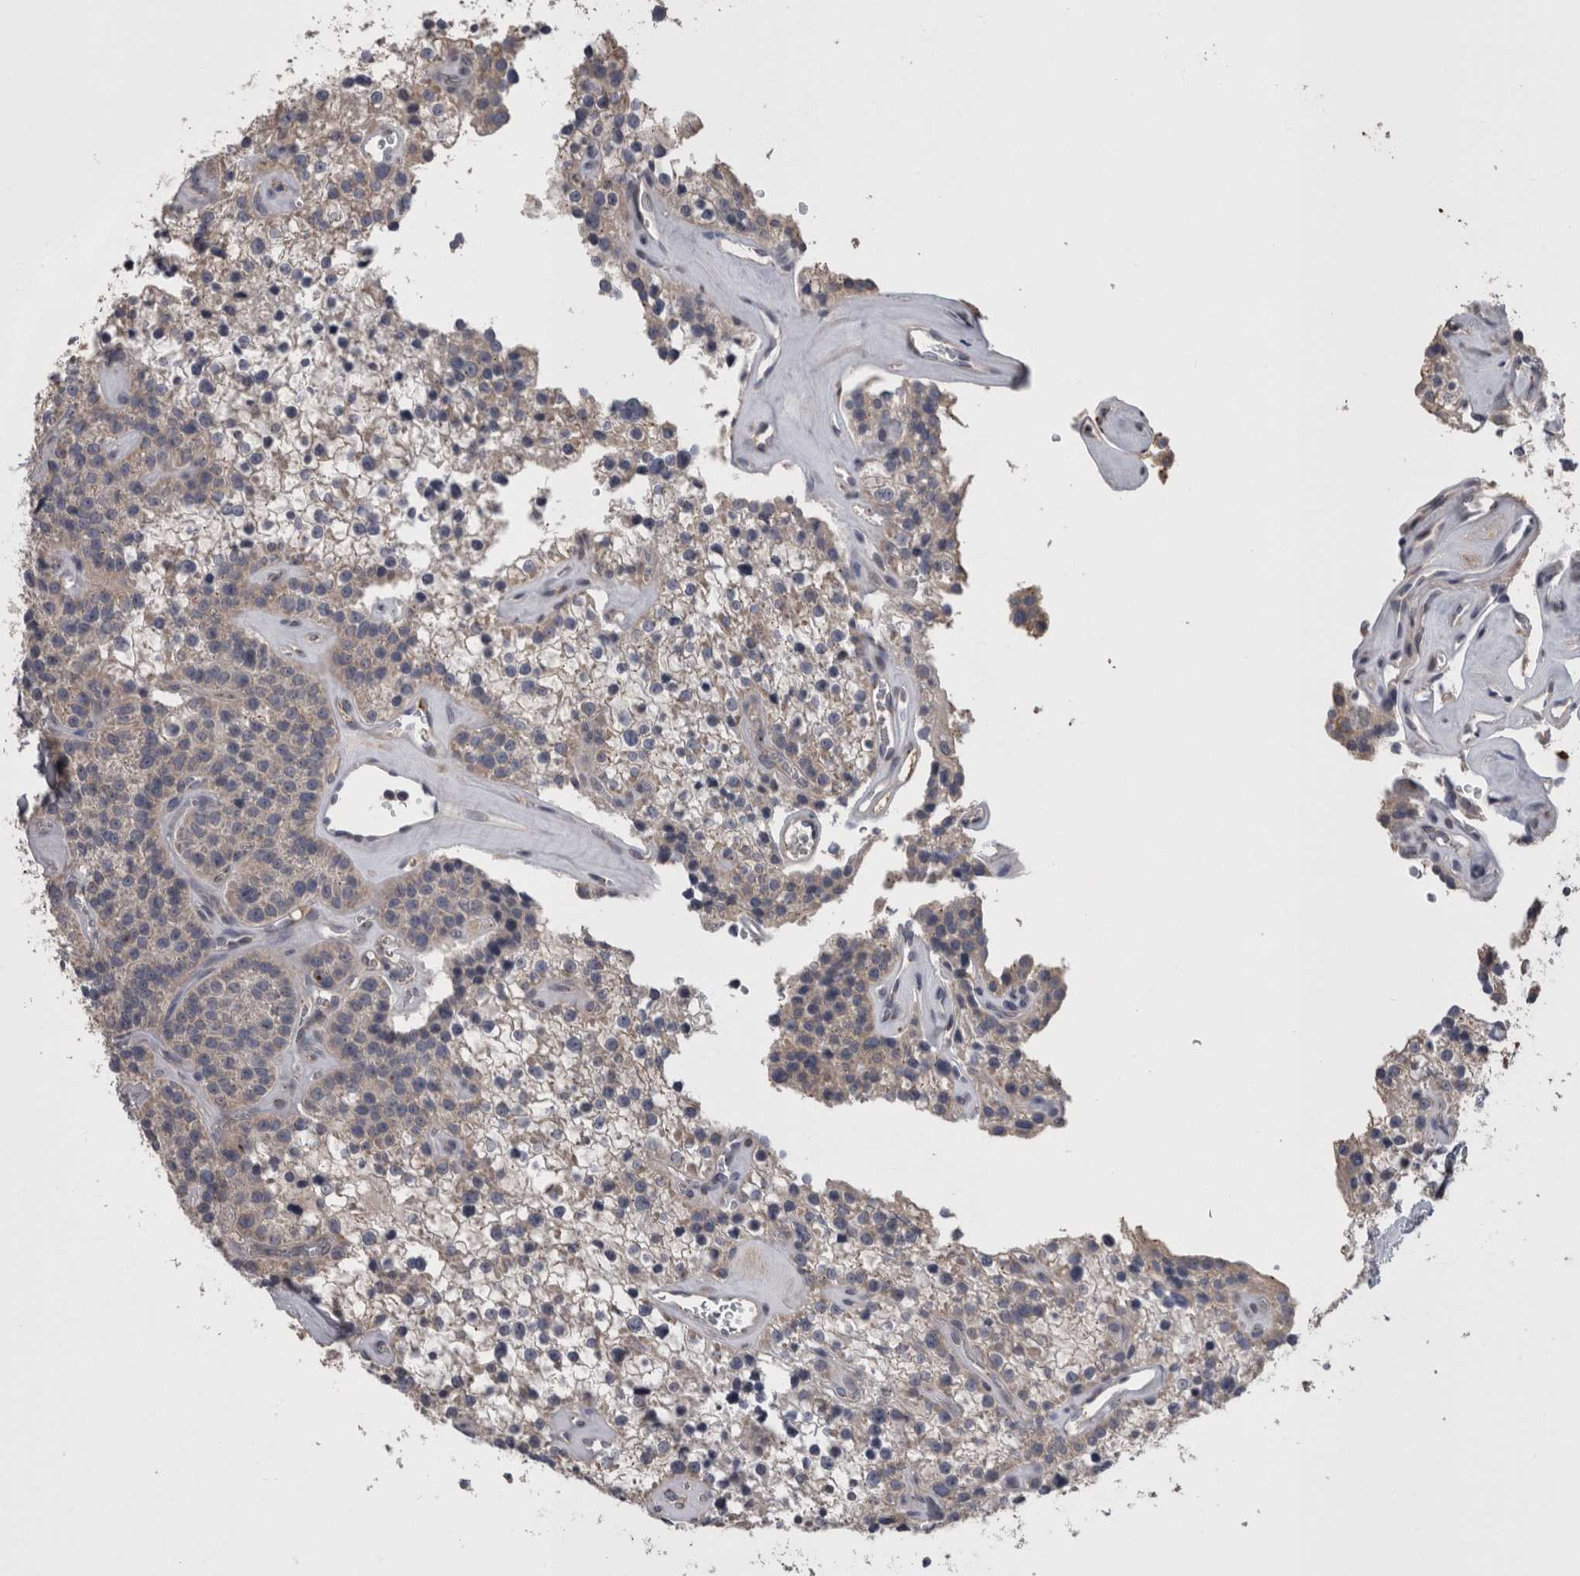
{"staining": {"intensity": "weak", "quantity": "<25%", "location": "cytoplasmic/membranous"}, "tissue": "parathyroid gland", "cell_type": "Glandular cells", "image_type": "normal", "snomed": [{"axis": "morphology", "description": "Normal tissue, NOS"}, {"axis": "topography", "description": "Parathyroid gland"}], "caption": "There is no significant expression in glandular cells of parathyroid gland. (Stains: DAB (3,3'-diaminobenzidine) IHC with hematoxylin counter stain, Microscopy: brightfield microscopy at high magnification).", "gene": "STC1", "patient": {"sex": "female", "age": 64}}